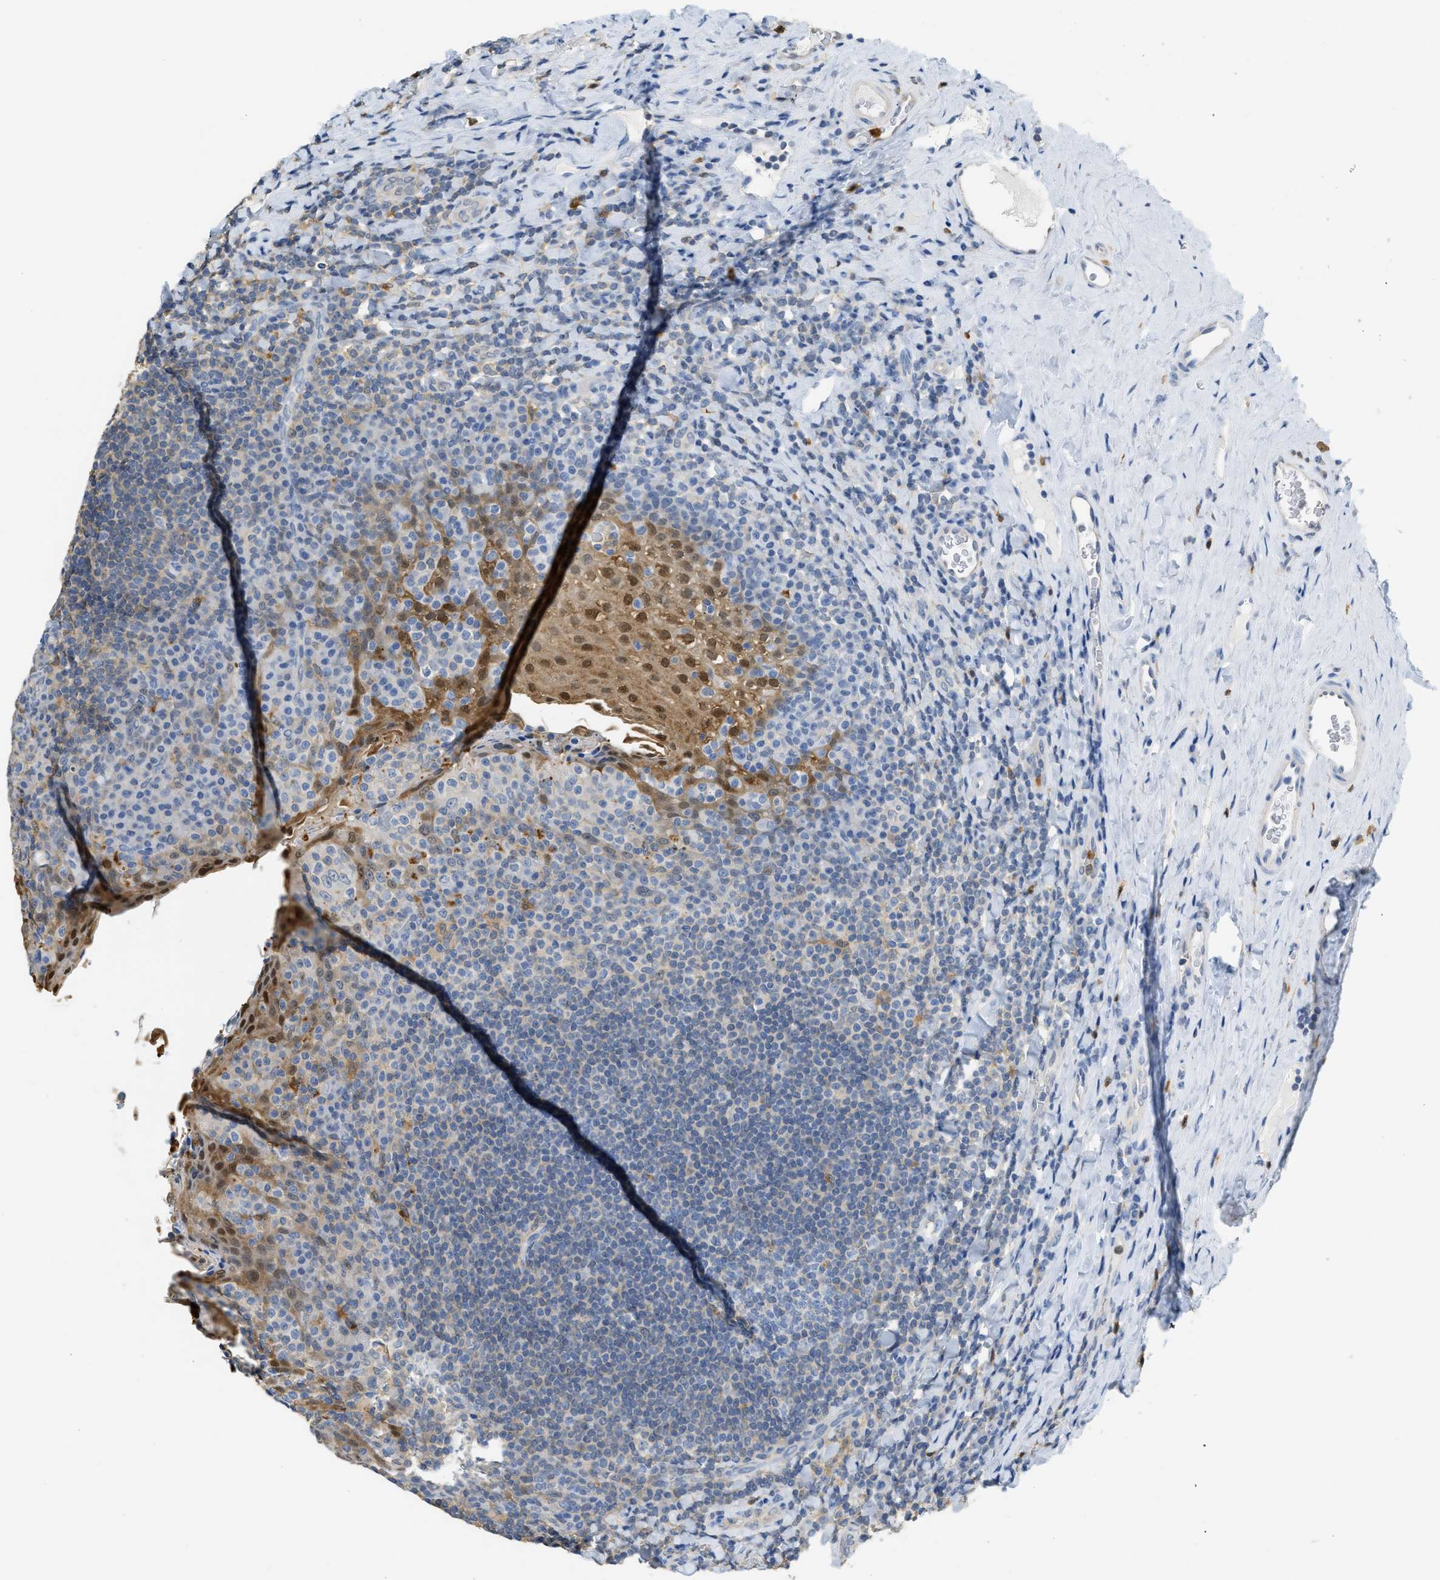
{"staining": {"intensity": "negative", "quantity": "none", "location": "none"}, "tissue": "tonsil", "cell_type": "Germinal center cells", "image_type": "normal", "snomed": [{"axis": "morphology", "description": "Normal tissue, NOS"}, {"axis": "topography", "description": "Tonsil"}], "caption": "The photomicrograph shows no staining of germinal center cells in benign tonsil.", "gene": "SERPINB1", "patient": {"sex": "male", "age": 17}}